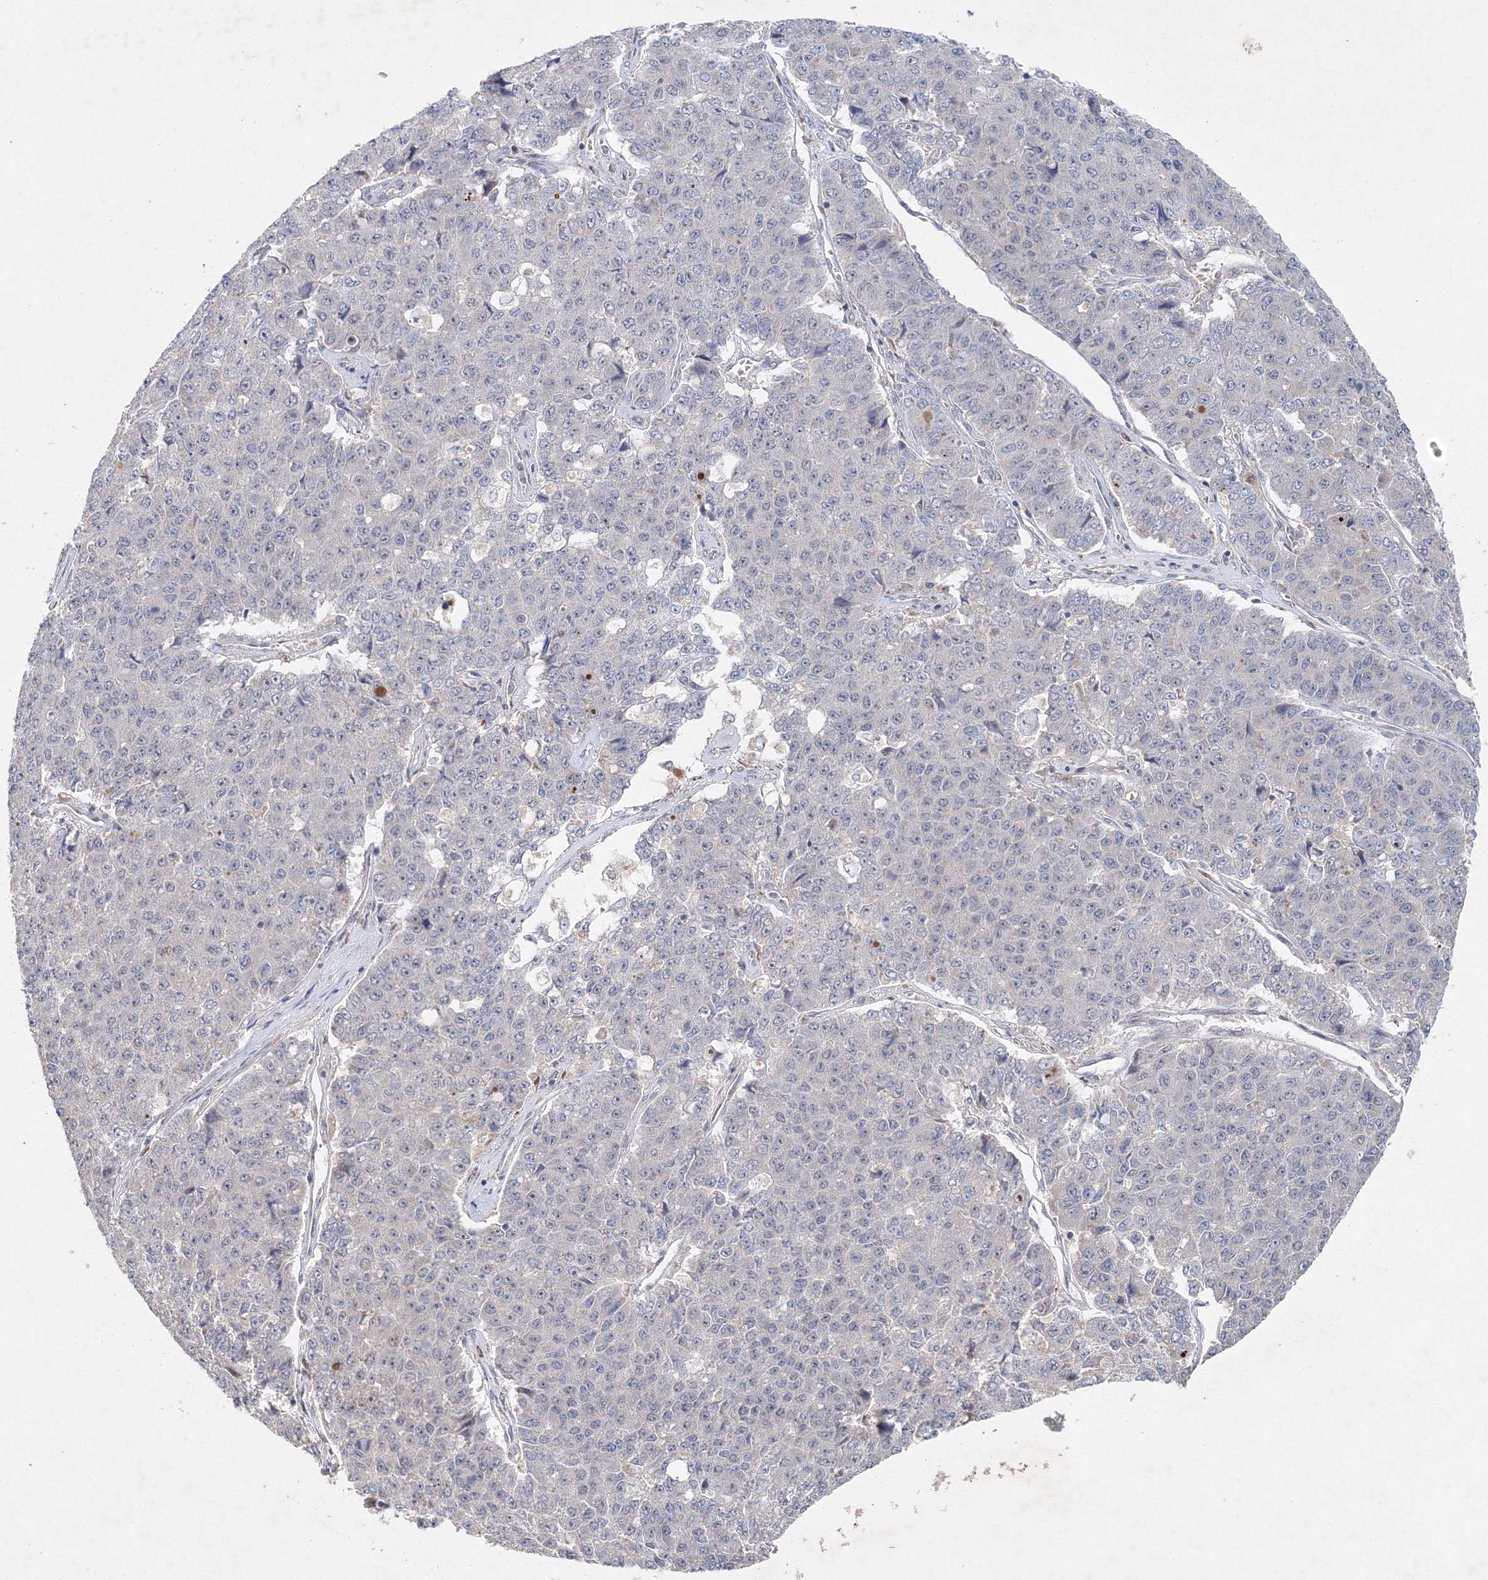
{"staining": {"intensity": "negative", "quantity": "none", "location": "none"}, "tissue": "pancreatic cancer", "cell_type": "Tumor cells", "image_type": "cancer", "snomed": [{"axis": "morphology", "description": "Adenocarcinoma, NOS"}, {"axis": "topography", "description": "Pancreas"}], "caption": "Photomicrograph shows no significant protein positivity in tumor cells of pancreatic cancer (adenocarcinoma).", "gene": "WDR49", "patient": {"sex": "male", "age": 50}}